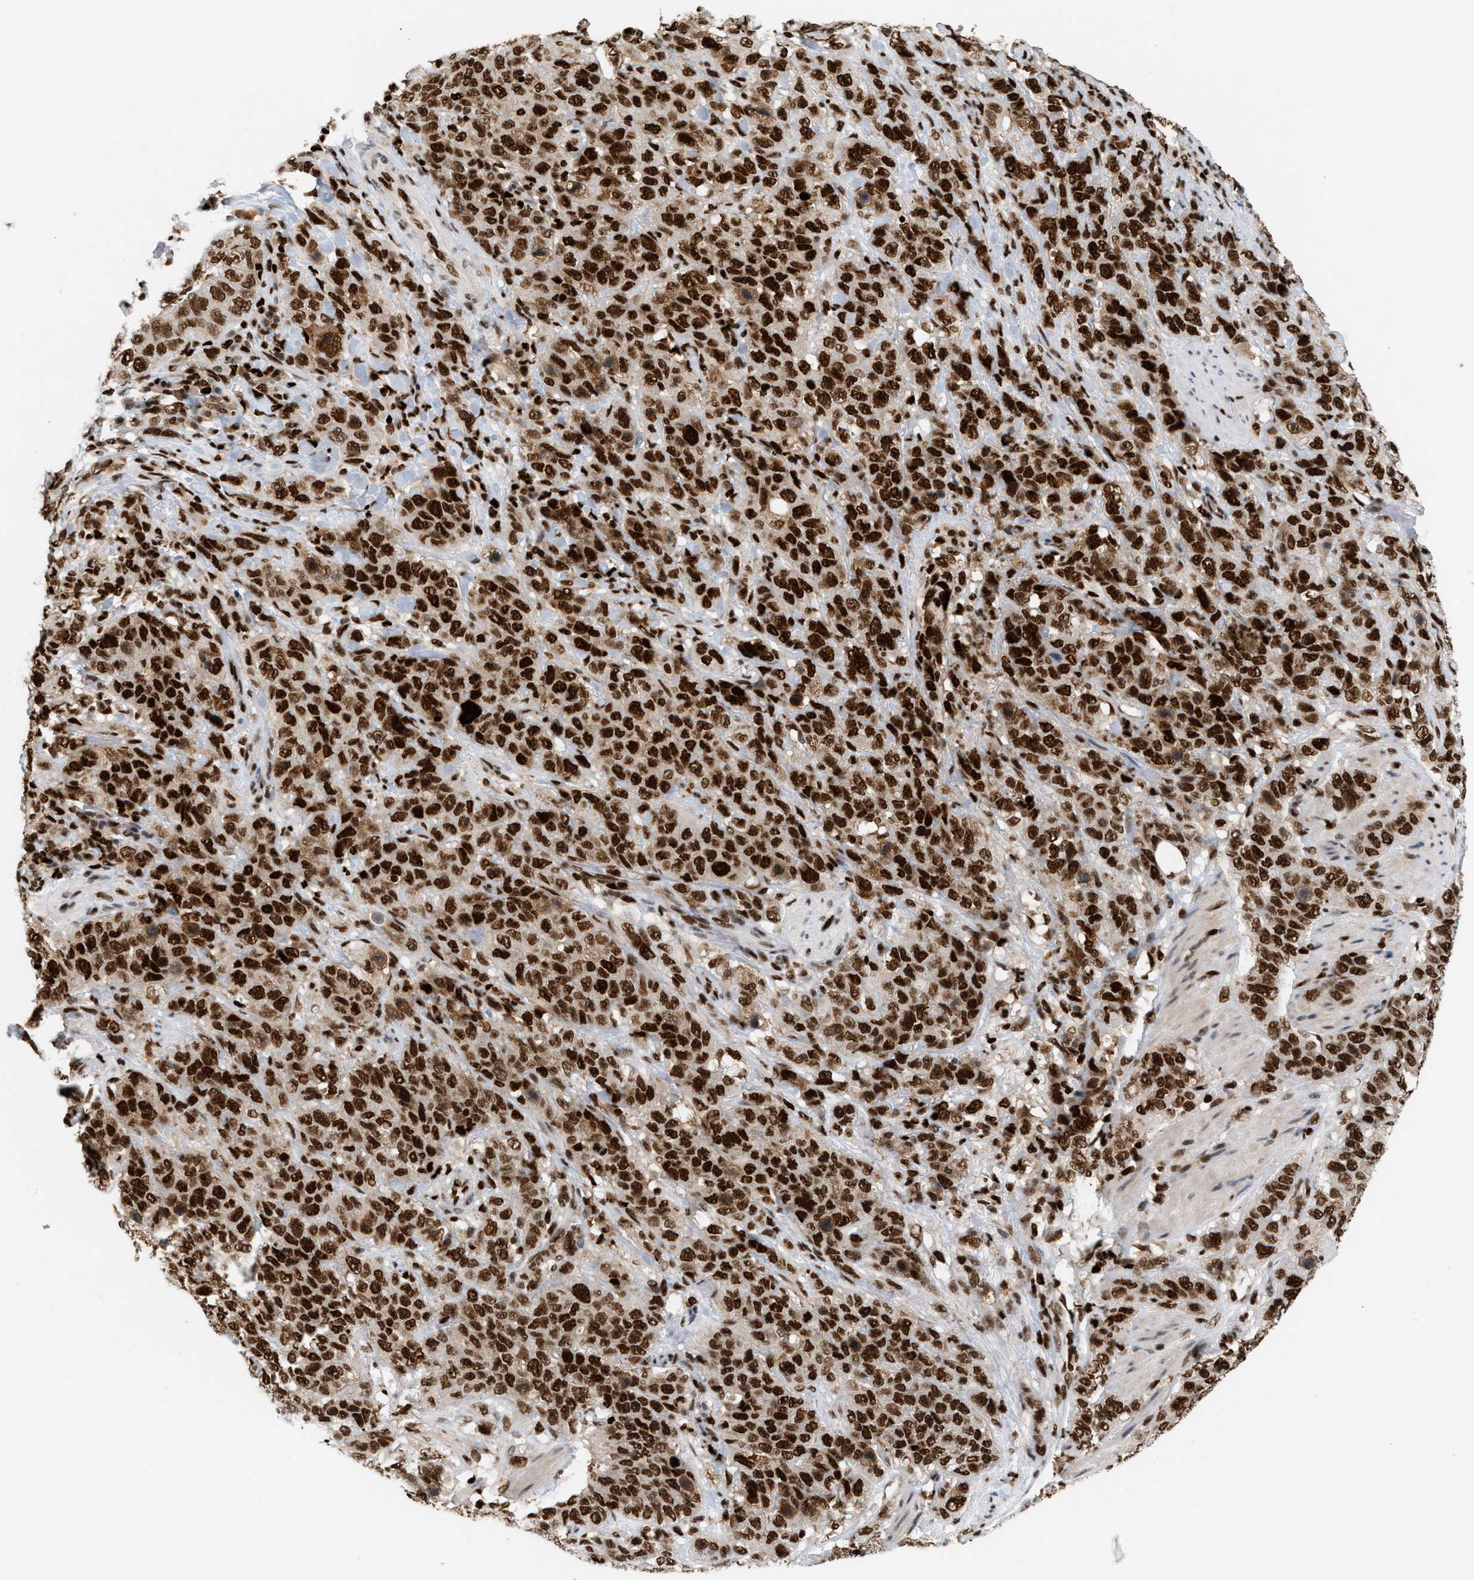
{"staining": {"intensity": "strong", "quantity": ">75%", "location": "nuclear"}, "tissue": "stomach cancer", "cell_type": "Tumor cells", "image_type": "cancer", "snomed": [{"axis": "morphology", "description": "Adenocarcinoma, NOS"}, {"axis": "topography", "description": "Stomach"}], "caption": "Stomach cancer was stained to show a protein in brown. There is high levels of strong nuclear positivity in approximately >75% of tumor cells. The protein of interest is shown in brown color, while the nuclei are stained blue.", "gene": "RNASEK-C17orf49", "patient": {"sex": "male", "age": 48}}